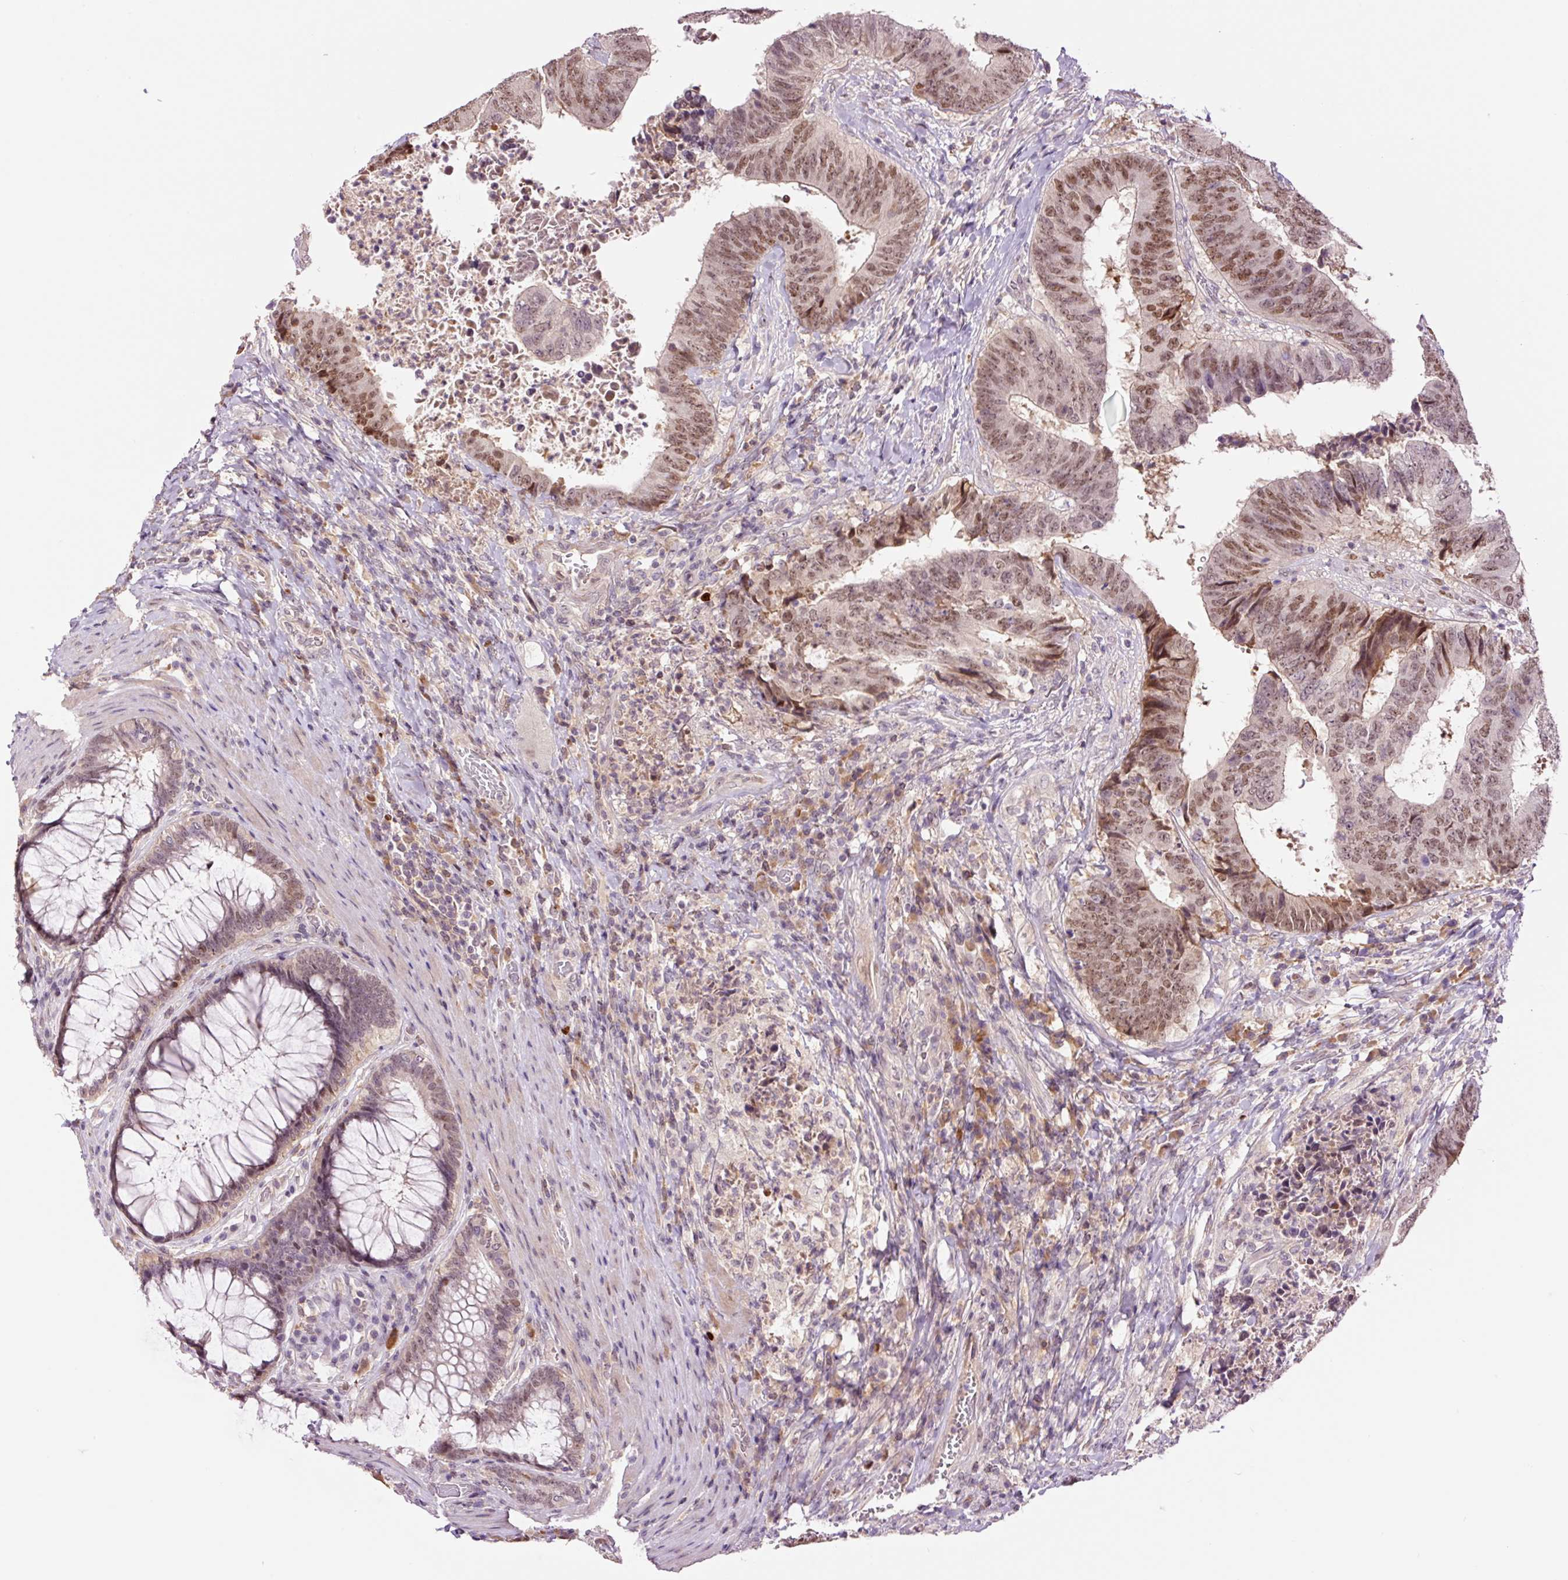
{"staining": {"intensity": "moderate", "quantity": ">75%", "location": "nuclear"}, "tissue": "colorectal cancer", "cell_type": "Tumor cells", "image_type": "cancer", "snomed": [{"axis": "morphology", "description": "Adenocarcinoma, NOS"}, {"axis": "topography", "description": "Rectum"}], "caption": "IHC (DAB) staining of human colorectal adenocarcinoma demonstrates moderate nuclear protein expression in about >75% of tumor cells. The protein is stained brown, and the nuclei are stained in blue (DAB IHC with brightfield microscopy, high magnification).", "gene": "DPPA4", "patient": {"sex": "male", "age": 72}}